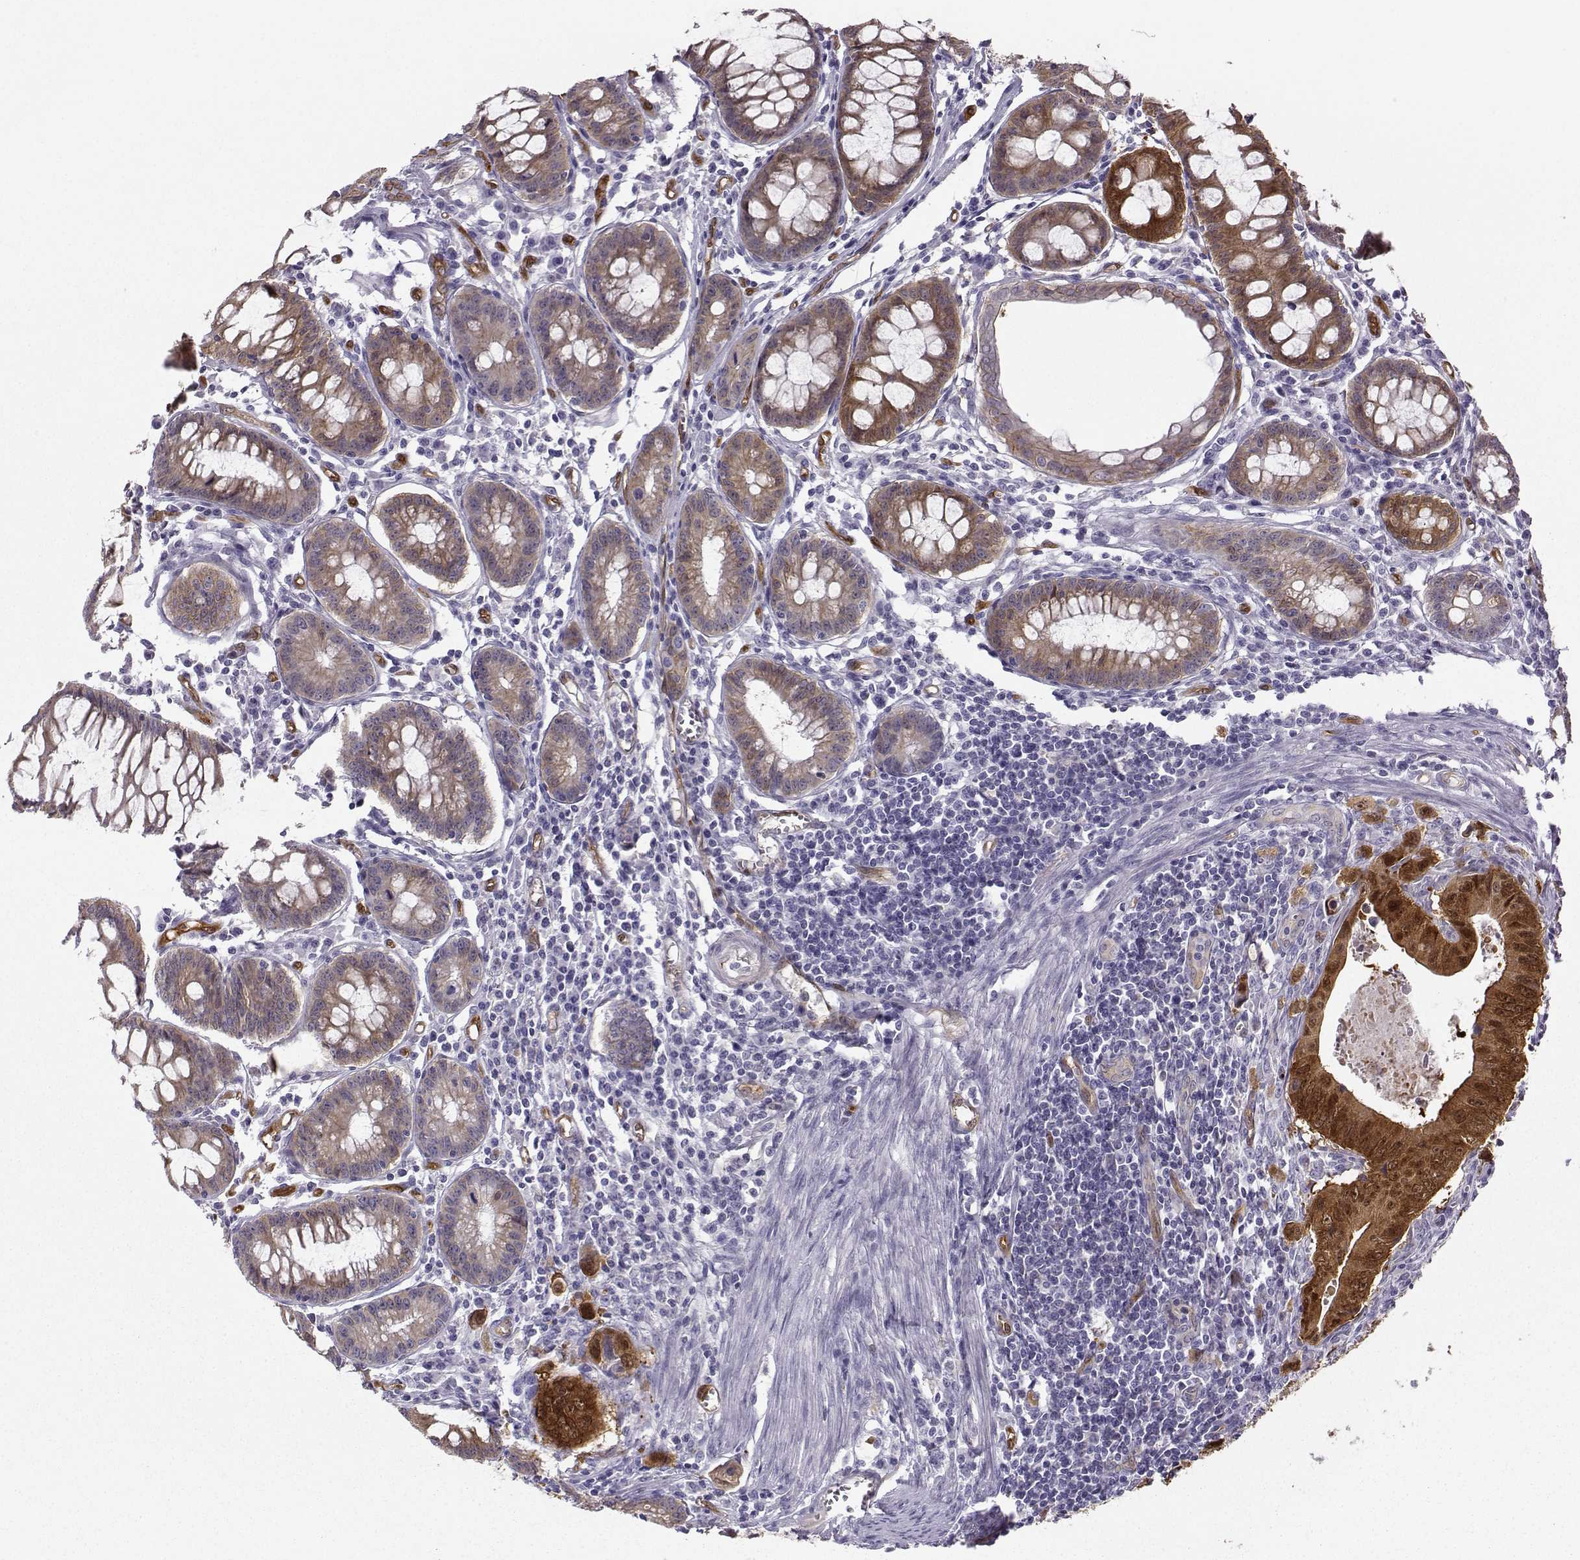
{"staining": {"intensity": "strong", "quantity": "25%-75%", "location": "cytoplasmic/membranous"}, "tissue": "colorectal cancer", "cell_type": "Tumor cells", "image_type": "cancer", "snomed": [{"axis": "morphology", "description": "Adenocarcinoma, NOS"}, {"axis": "topography", "description": "Colon"}], "caption": "Tumor cells exhibit strong cytoplasmic/membranous positivity in approximately 25%-75% of cells in colorectal adenocarcinoma. The protein of interest is shown in brown color, while the nuclei are stained blue.", "gene": "NQO1", "patient": {"sex": "female", "age": 87}}